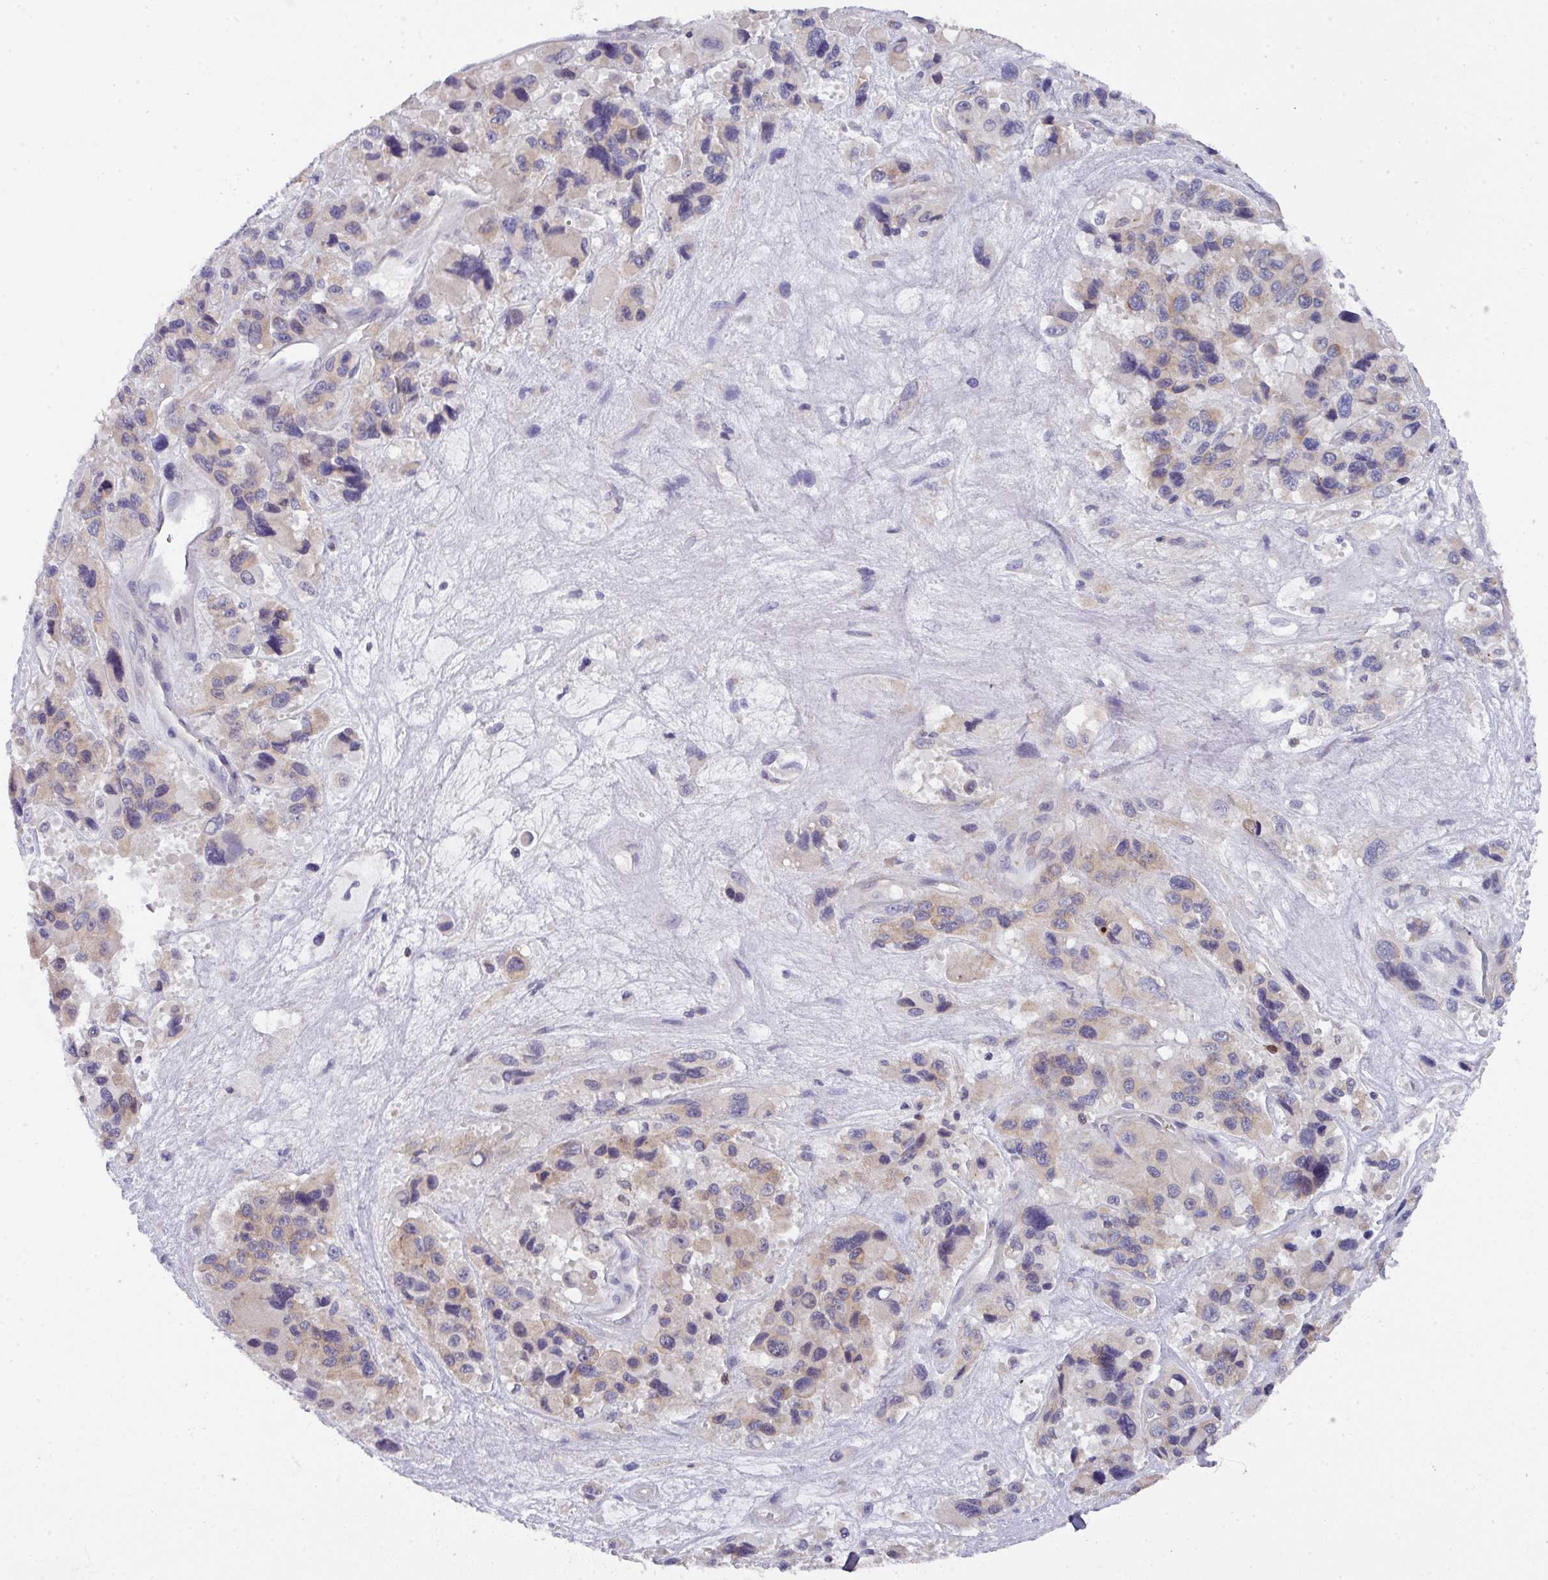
{"staining": {"intensity": "weak", "quantity": "25%-75%", "location": "cytoplasmic/membranous"}, "tissue": "melanoma", "cell_type": "Tumor cells", "image_type": "cancer", "snomed": [{"axis": "morphology", "description": "Malignant melanoma, Metastatic site"}, {"axis": "topography", "description": "Lymph node"}], "caption": "Melanoma stained with immunohistochemistry (IHC) exhibits weak cytoplasmic/membranous staining in approximately 25%-75% of tumor cells.", "gene": "DCAF12L2", "patient": {"sex": "female", "age": 65}}